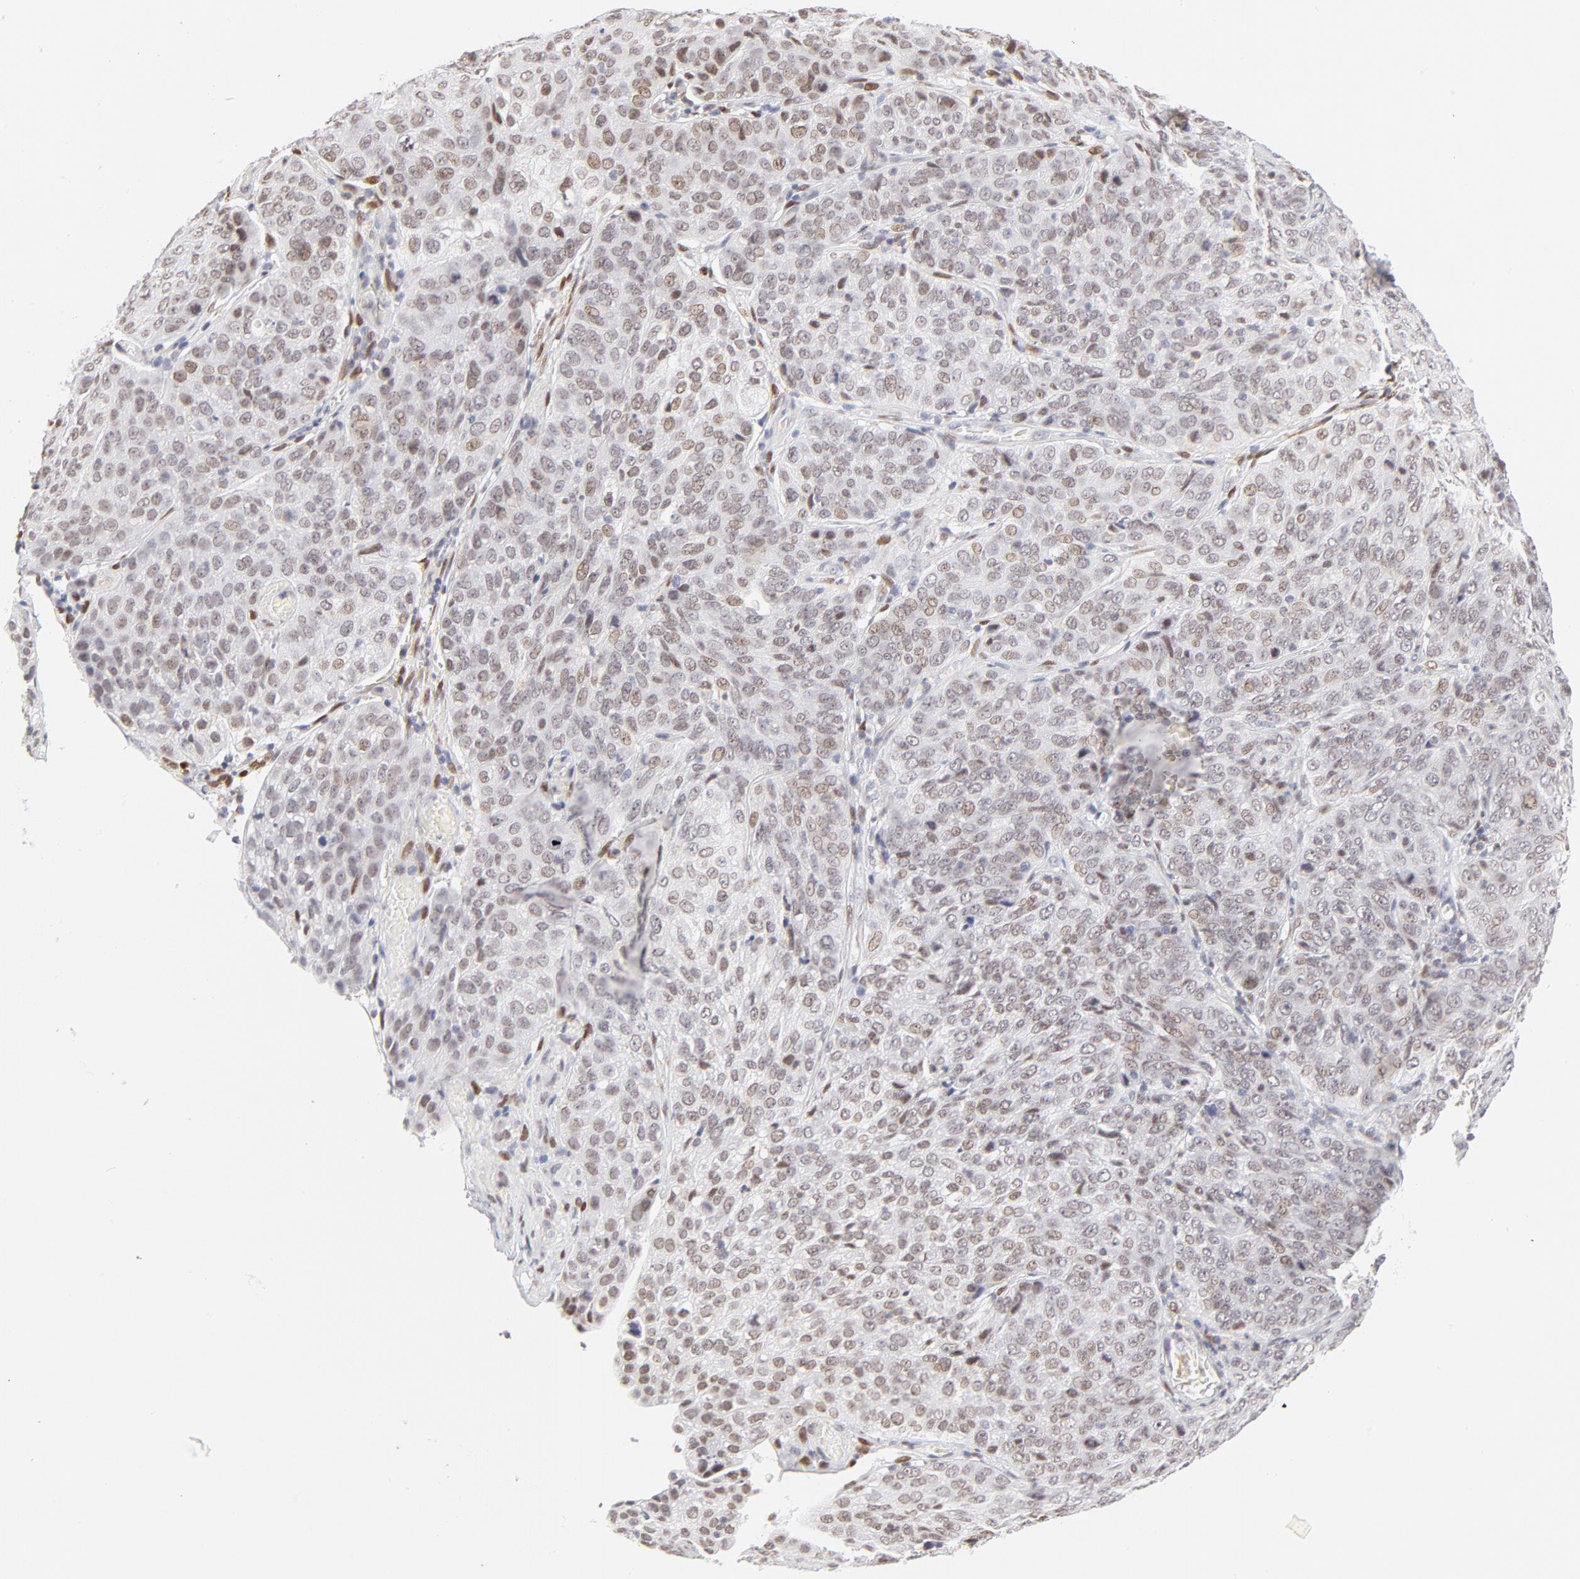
{"staining": {"intensity": "weak", "quantity": "25%-75%", "location": "nuclear"}, "tissue": "cervical cancer", "cell_type": "Tumor cells", "image_type": "cancer", "snomed": [{"axis": "morphology", "description": "Squamous cell carcinoma, NOS"}, {"axis": "topography", "description": "Cervix"}], "caption": "This histopathology image shows immunohistochemistry (IHC) staining of human cervical squamous cell carcinoma, with low weak nuclear staining in approximately 25%-75% of tumor cells.", "gene": "PBX1", "patient": {"sex": "female", "age": 38}}